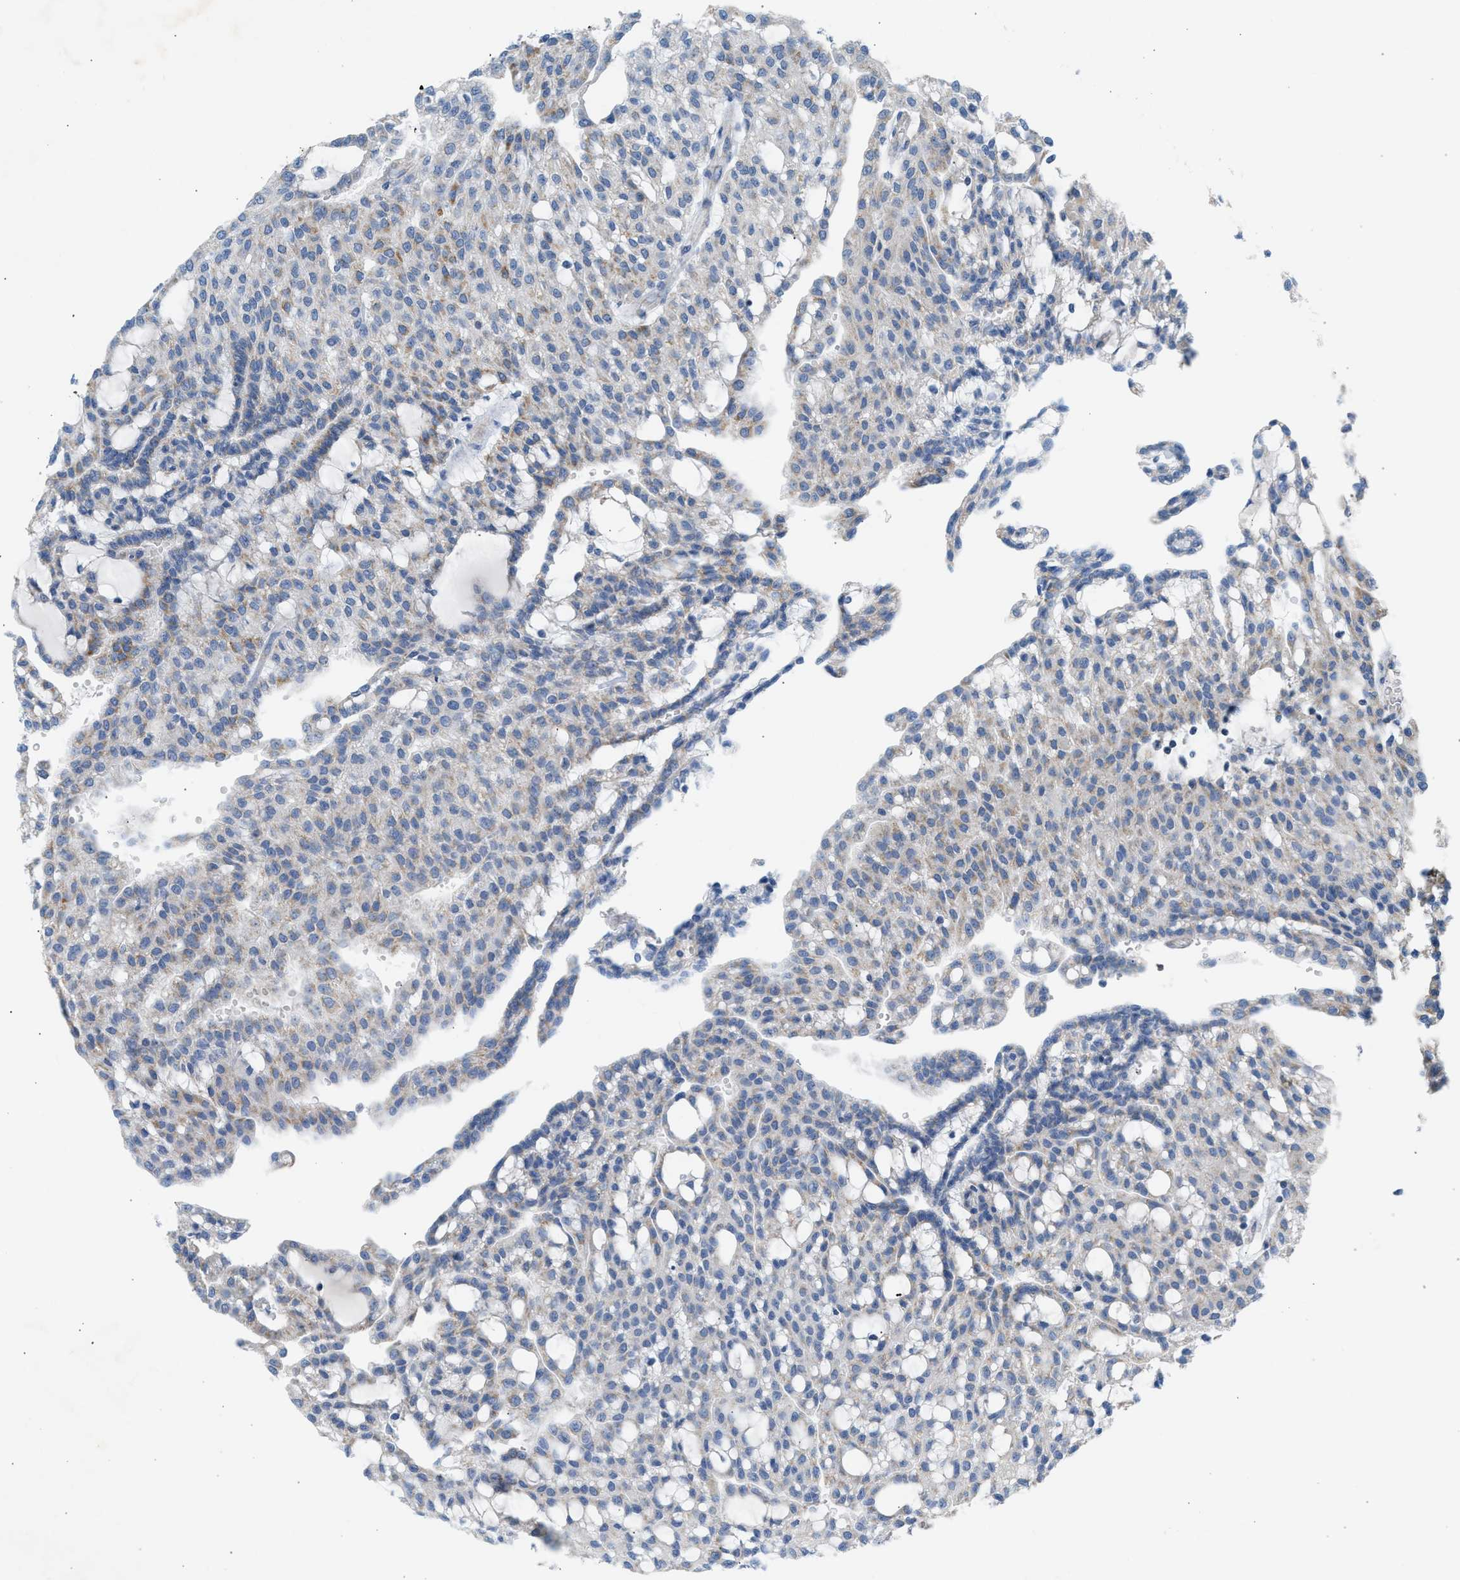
{"staining": {"intensity": "weak", "quantity": "25%-75%", "location": "cytoplasmic/membranous"}, "tissue": "renal cancer", "cell_type": "Tumor cells", "image_type": "cancer", "snomed": [{"axis": "morphology", "description": "Adenocarcinoma, NOS"}, {"axis": "topography", "description": "Kidney"}], "caption": "This is a micrograph of immunohistochemistry (IHC) staining of adenocarcinoma (renal), which shows weak positivity in the cytoplasmic/membranous of tumor cells.", "gene": "NDUFS8", "patient": {"sex": "male", "age": 63}}